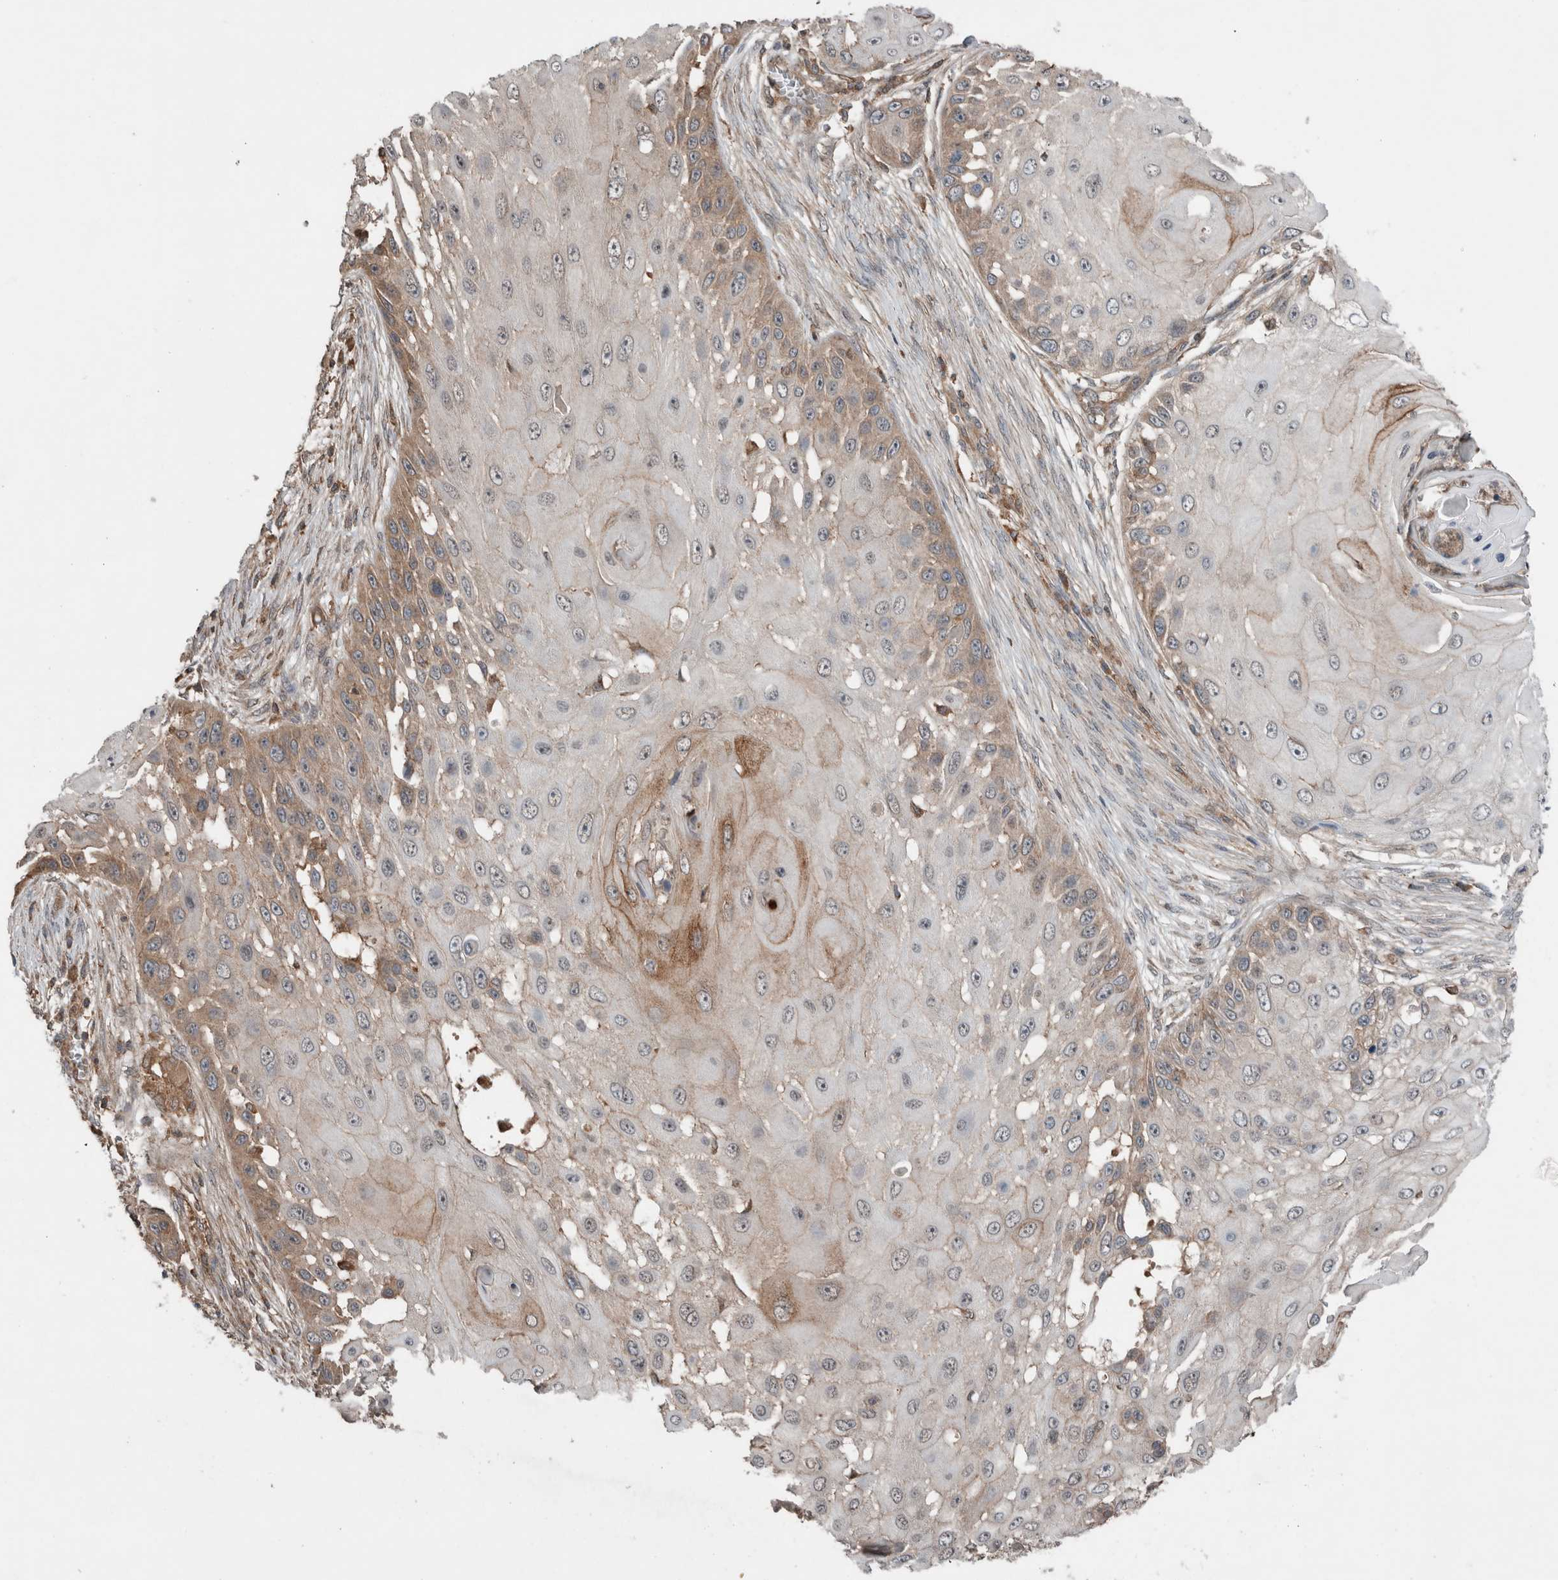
{"staining": {"intensity": "weak", "quantity": "<25%", "location": "cytoplasmic/membranous"}, "tissue": "skin cancer", "cell_type": "Tumor cells", "image_type": "cancer", "snomed": [{"axis": "morphology", "description": "Squamous cell carcinoma, NOS"}, {"axis": "topography", "description": "Skin"}], "caption": "This is a histopathology image of immunohistochemistry staining of skin cancer, which shows no staining in tumor cells.", "gene": "KLK14", "patient": {"sex": "female", "age": 44}}